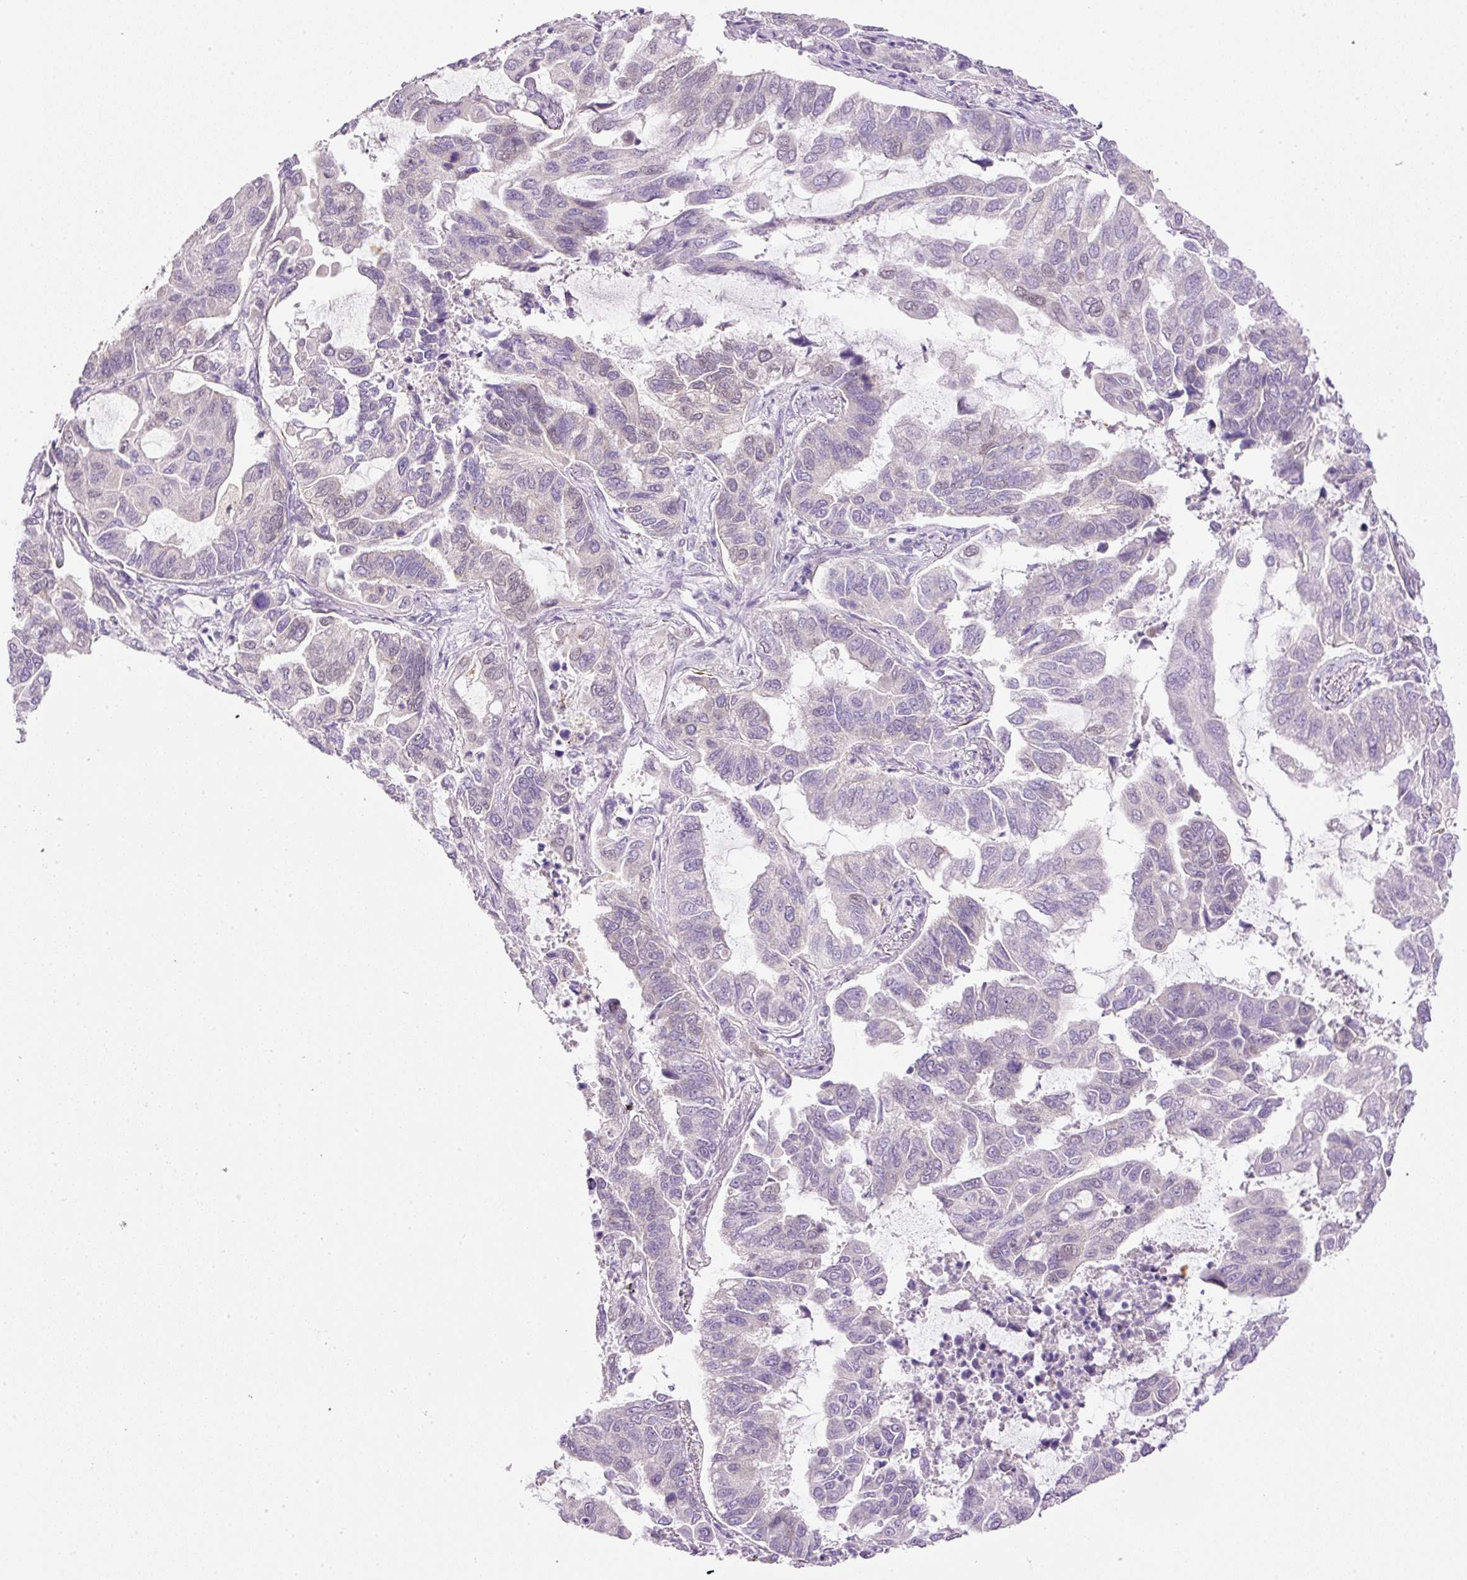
{"staining": {"intensity": "negative", "quantity": "none", "location": "none"}, "tissue": "lung cancer", "cell_type": "Tumor cells", "image_type": "cancer", "snomed": [{"axis": "morphology", "description": "Adenocarcinoma, NOS"}, {"axis": "topography", "description": "Lung"}], "caption": "Histopathology image shows no protein staining in tumor cells of lung cancer tissue. The staining was performed using DAB (3,3'-diaminobenzidine) to visualize the protein expression in brown, while the nuclei were stained in blue with hematoxylin (Magnification: 20x).", "gene": "SRC", "patient": {"sex": "male", "age": 64}}